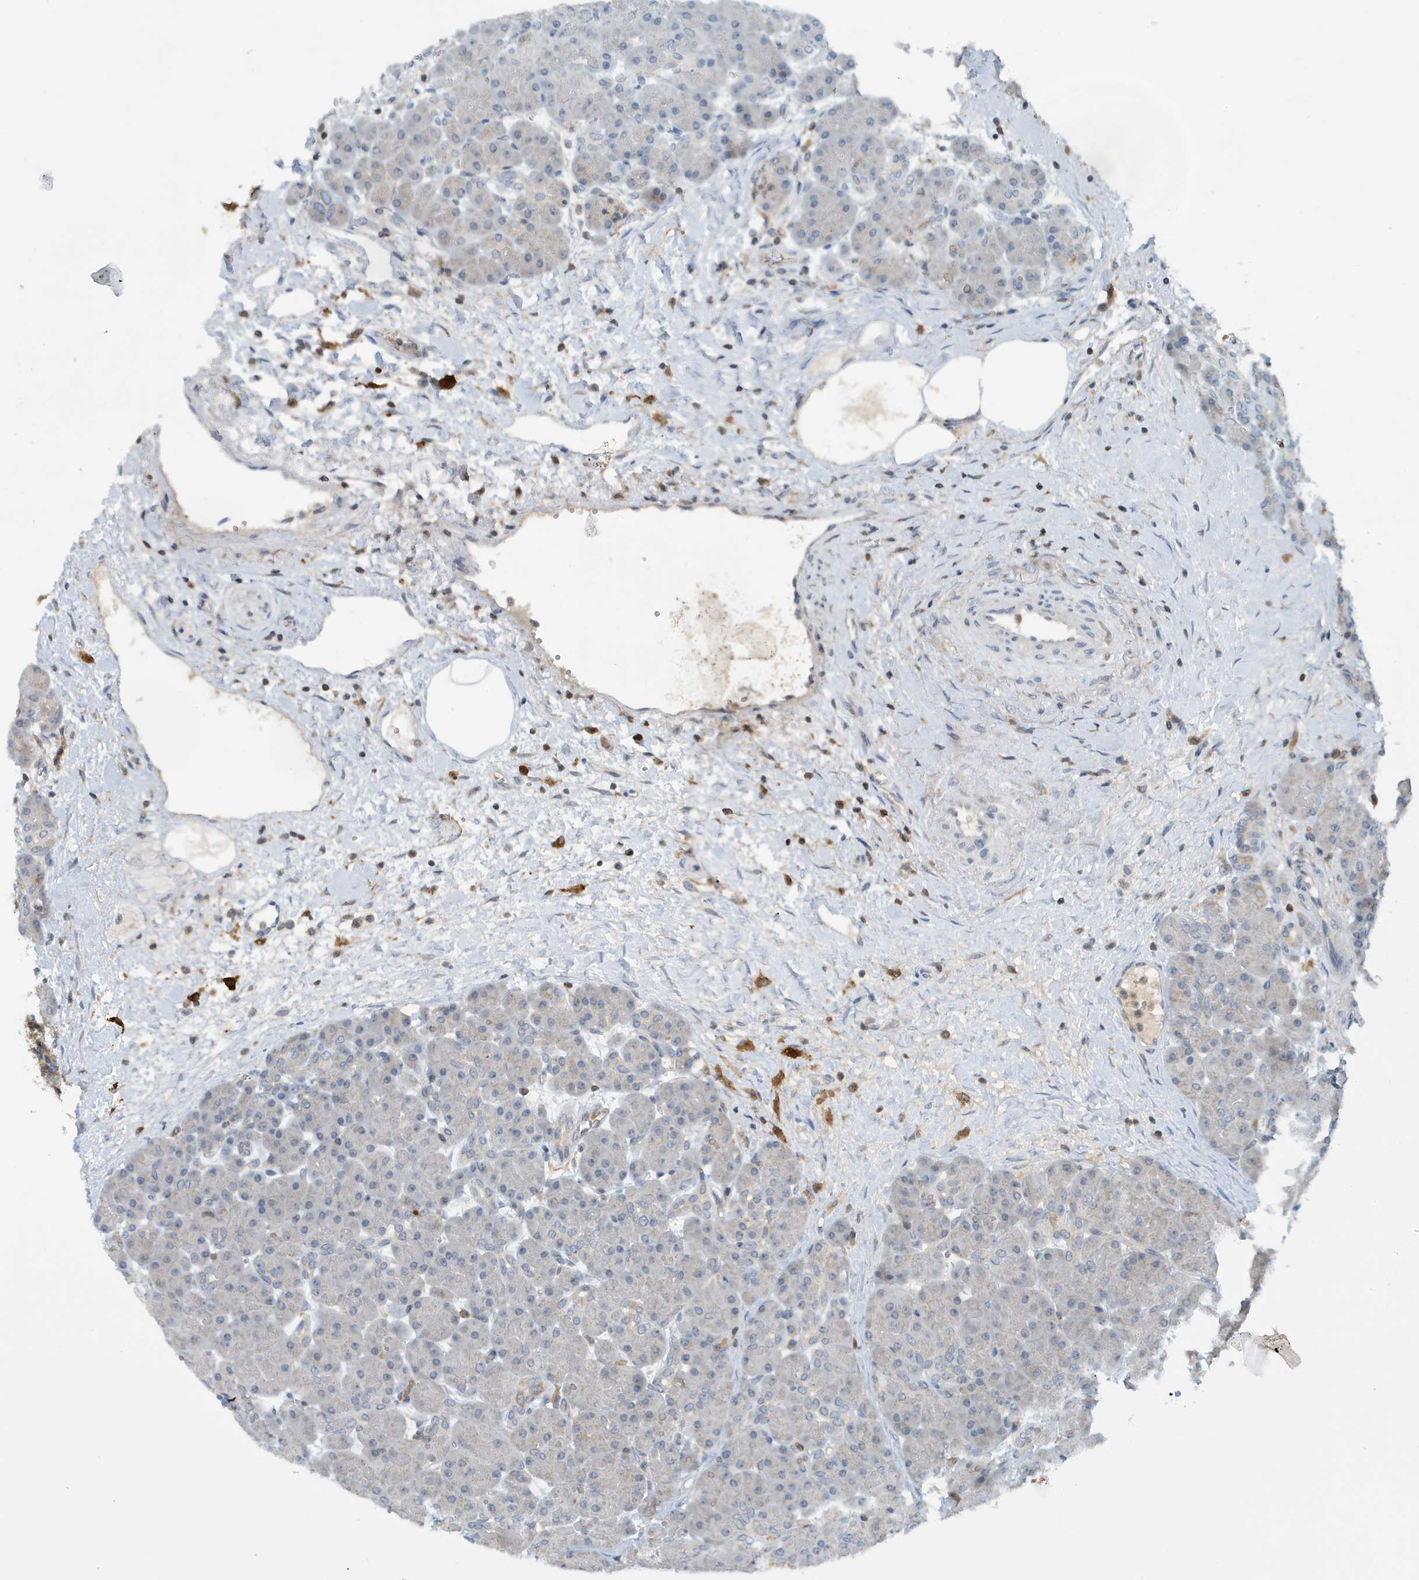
{"staining": {"intensity": "moderate", "quantity": "<25%", "location": "cytoplasmic/membranous"}, "tissue": "pancreas", "cell_type": "Exocrine glandular cells", "image_type": "normal", "snomed": [{"axis": "morphology", "description": "Normal tissue, NOS"}, {"axis": "topography", "description": "Pancreas"}], "caption": "Unremarkable pancreas shows moderate cytoplasmic/membranous staining in about <25% of exocrine glandular cells, visualized by immunohistochemistry.", "gene": "NSUN3", "patient": {"sex": "male", "age": 66}}